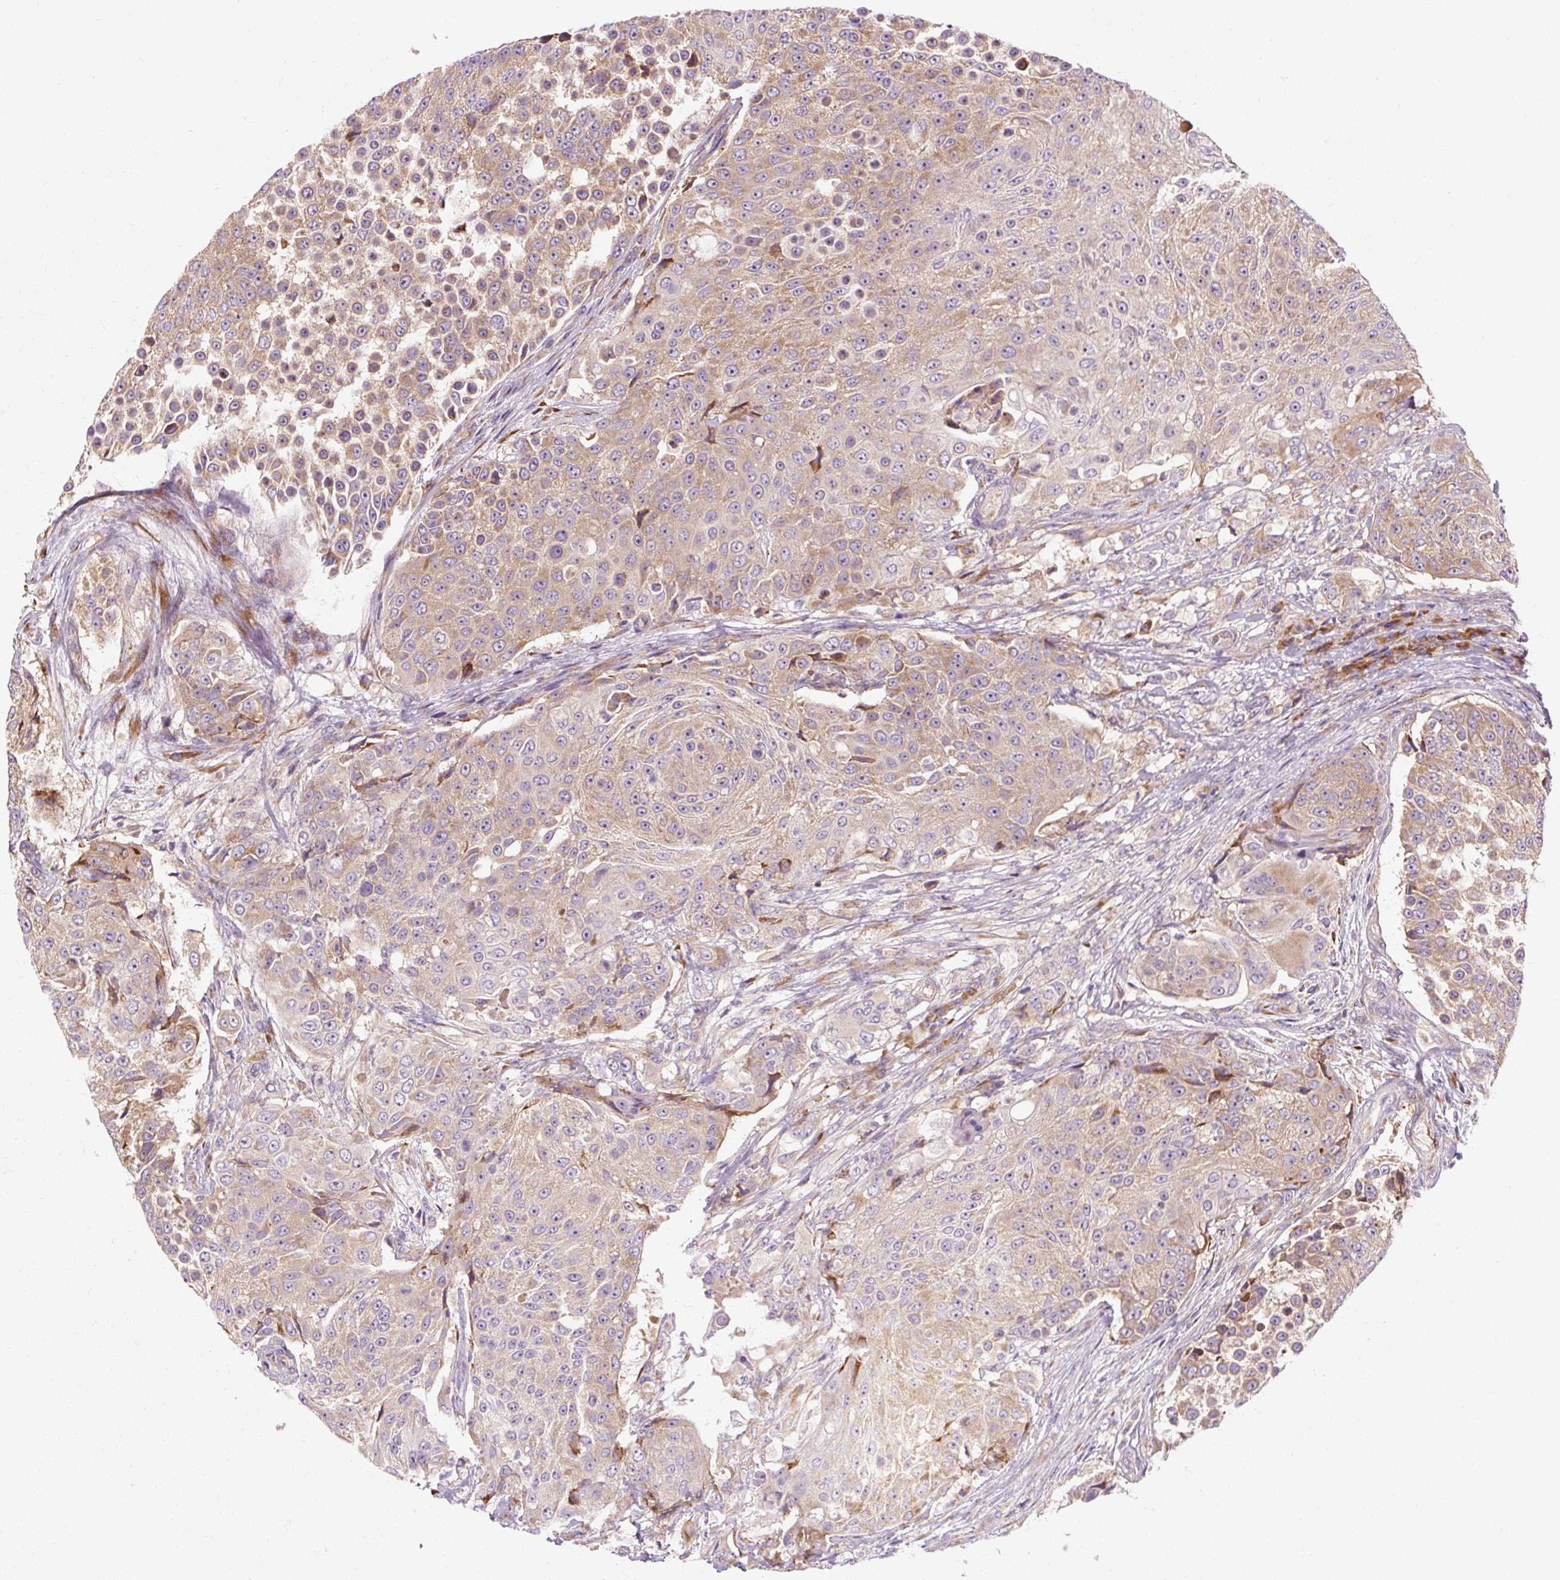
{"staining": {"intensity": "moderate", "quantity": "25%-75%", "location": "cytoplasmic/membranous"}, "tissue": "urothelial cancer", "cell_type": "Tumor cells", "image_type": "cancer", "snomed": [{"axis": "morphology", "description": "Urothelial carcinoma, High grade"}, {"axis": "topography", "description": "Urinary bladder"}], "caption": "Immunohistochemical staining of urothelial carcinoma (high-grade) reveals moderate cytoplasmic/membranous protein positivity in approximately 25%-75% of tumor cells.", "gene": "PRSS48", "patient": {"sex": "female", "age": 63}}